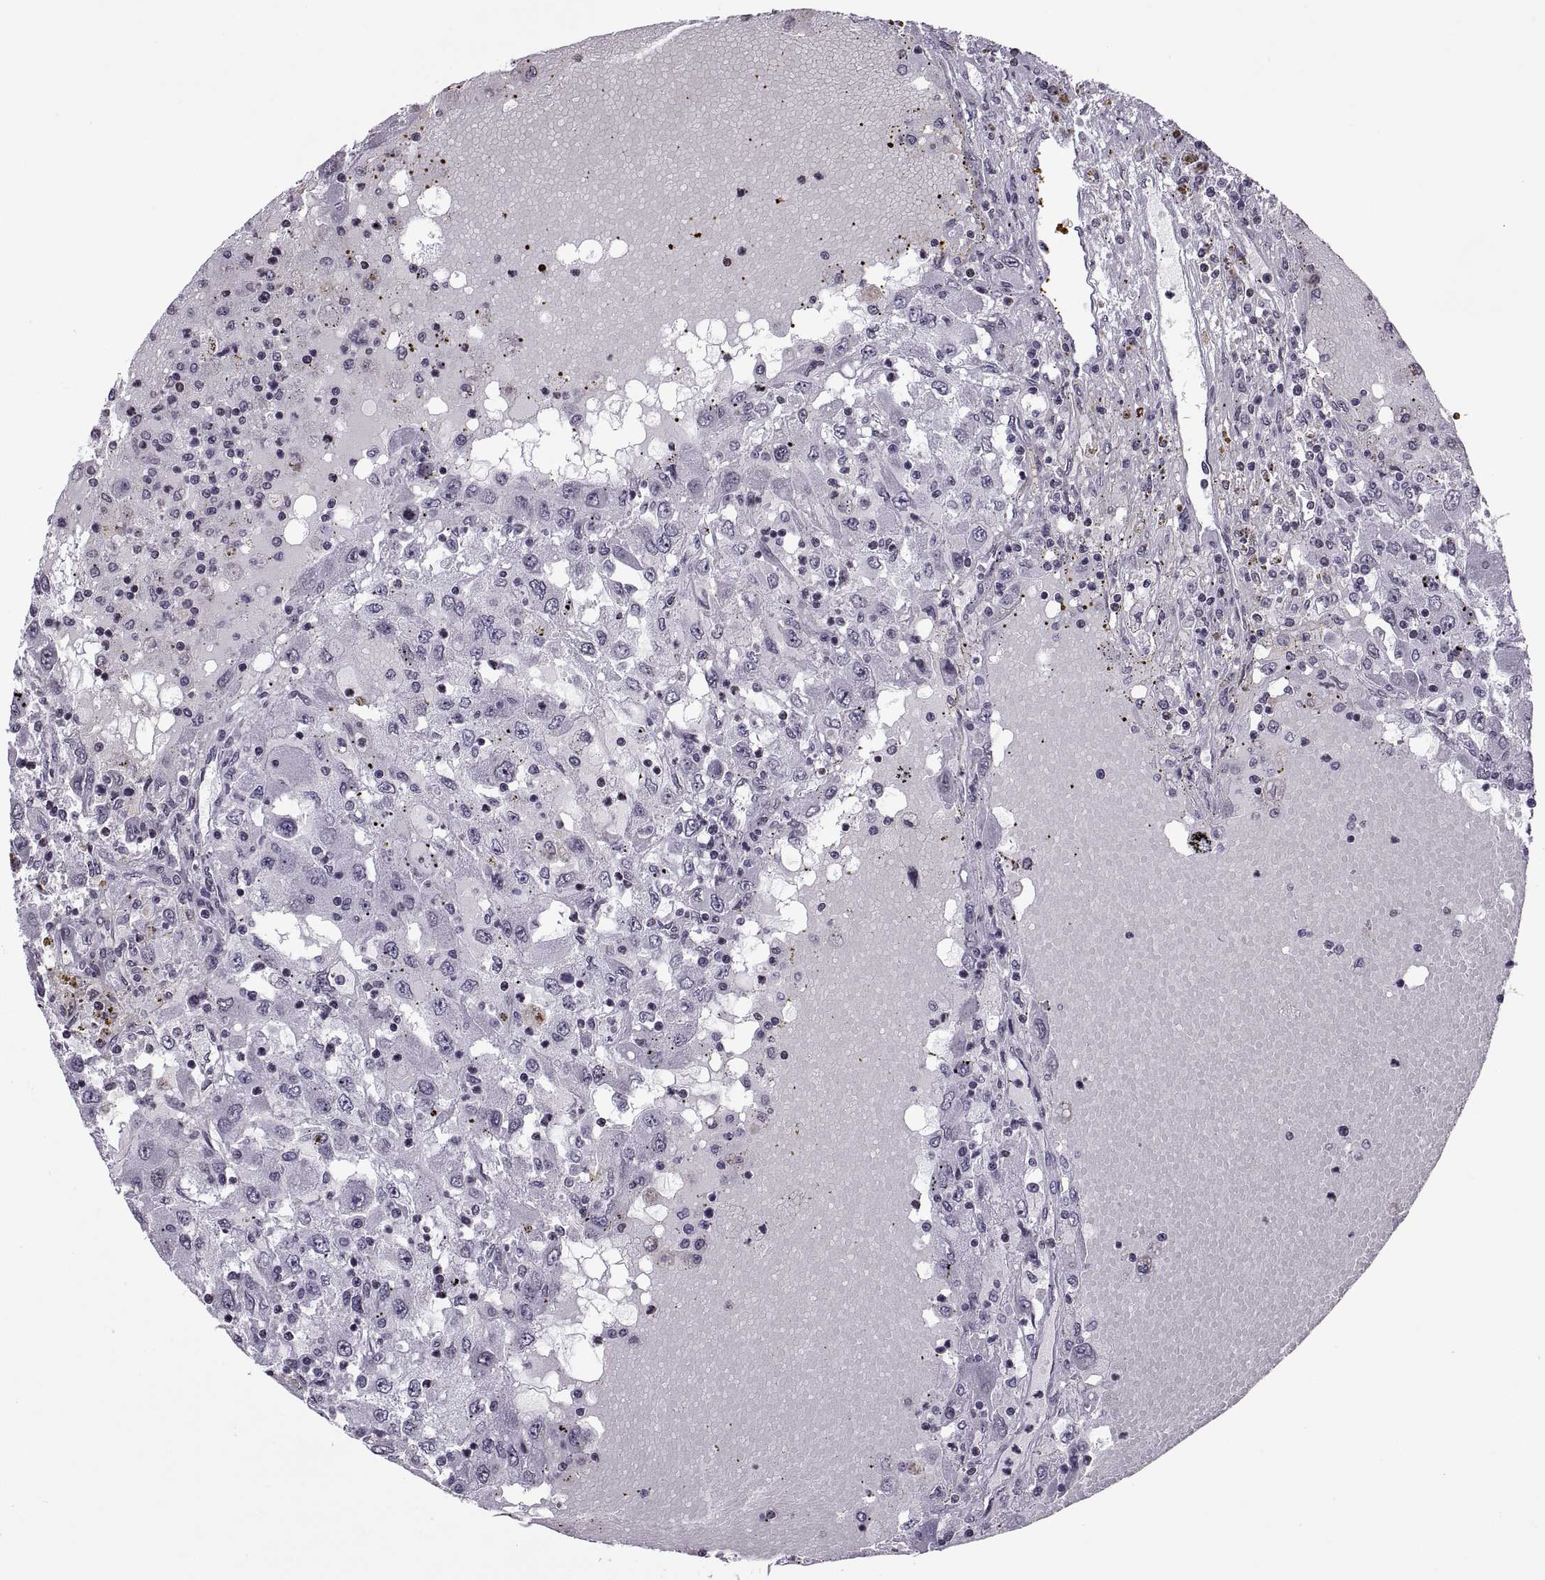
{"staining": {"intensity": "negative", "quantity": "none", "location": "none"}, "tissue": "renal cancer", "cell_type": "Tumor cells", "image_type": "cancer", "snomed": [{"axis": "morphology", "description": "Adenocarcinoma, NOS"}, {"axis": "topography", "description": "Kidney"}], "caption": "Tumor cells show no significant expression in adenocarcinoma (renal).", "gene": "H1-8", "patient": {"sex": "female", "age": 67}}